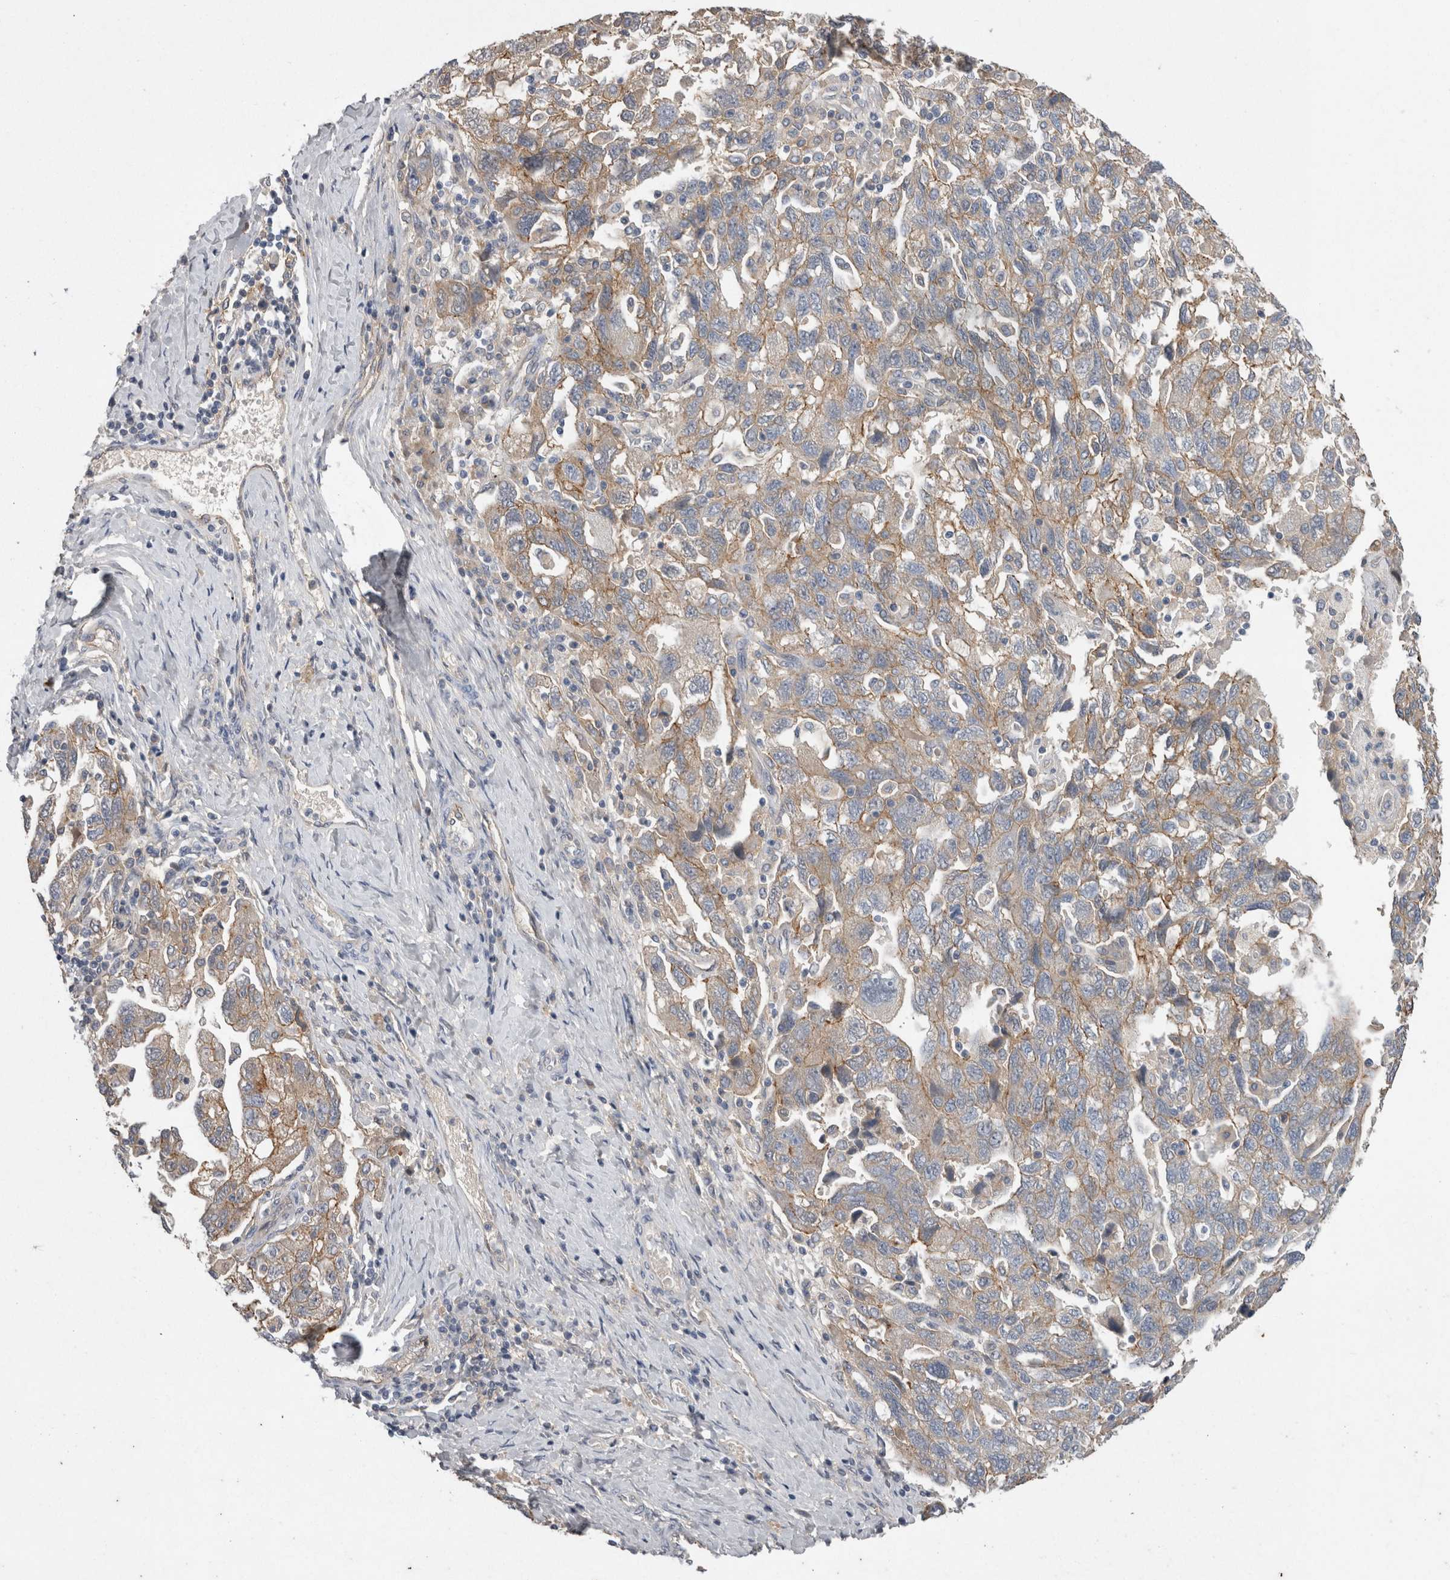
{"staining": {"intensity": "moderate", "quantity": "25%-75%", "location": "cytoplasmic/membranous"}, "tissue": "ovarian cancer", "cell_type": "Tumor cells", "image_type": "cancer", "snomed": [{"axis": "morphology", "description": "Carcinoma, NOS"}, {"axis": "morphology", "description": "Cystadenocarcinoma, serous, NOS"}, {"axis": "topography", "description": "Ovary"}], "caption": "Immunohistochemical staining of ovarian carcinoma exhibits moderate cytoplasmic/membranous protein expression in about 25%-75% of tumor cells. (IHC, brightfield microscopy, high magnification).", "gene": "NECTIN2", "patient": {"sex": "female", "age": 69}}